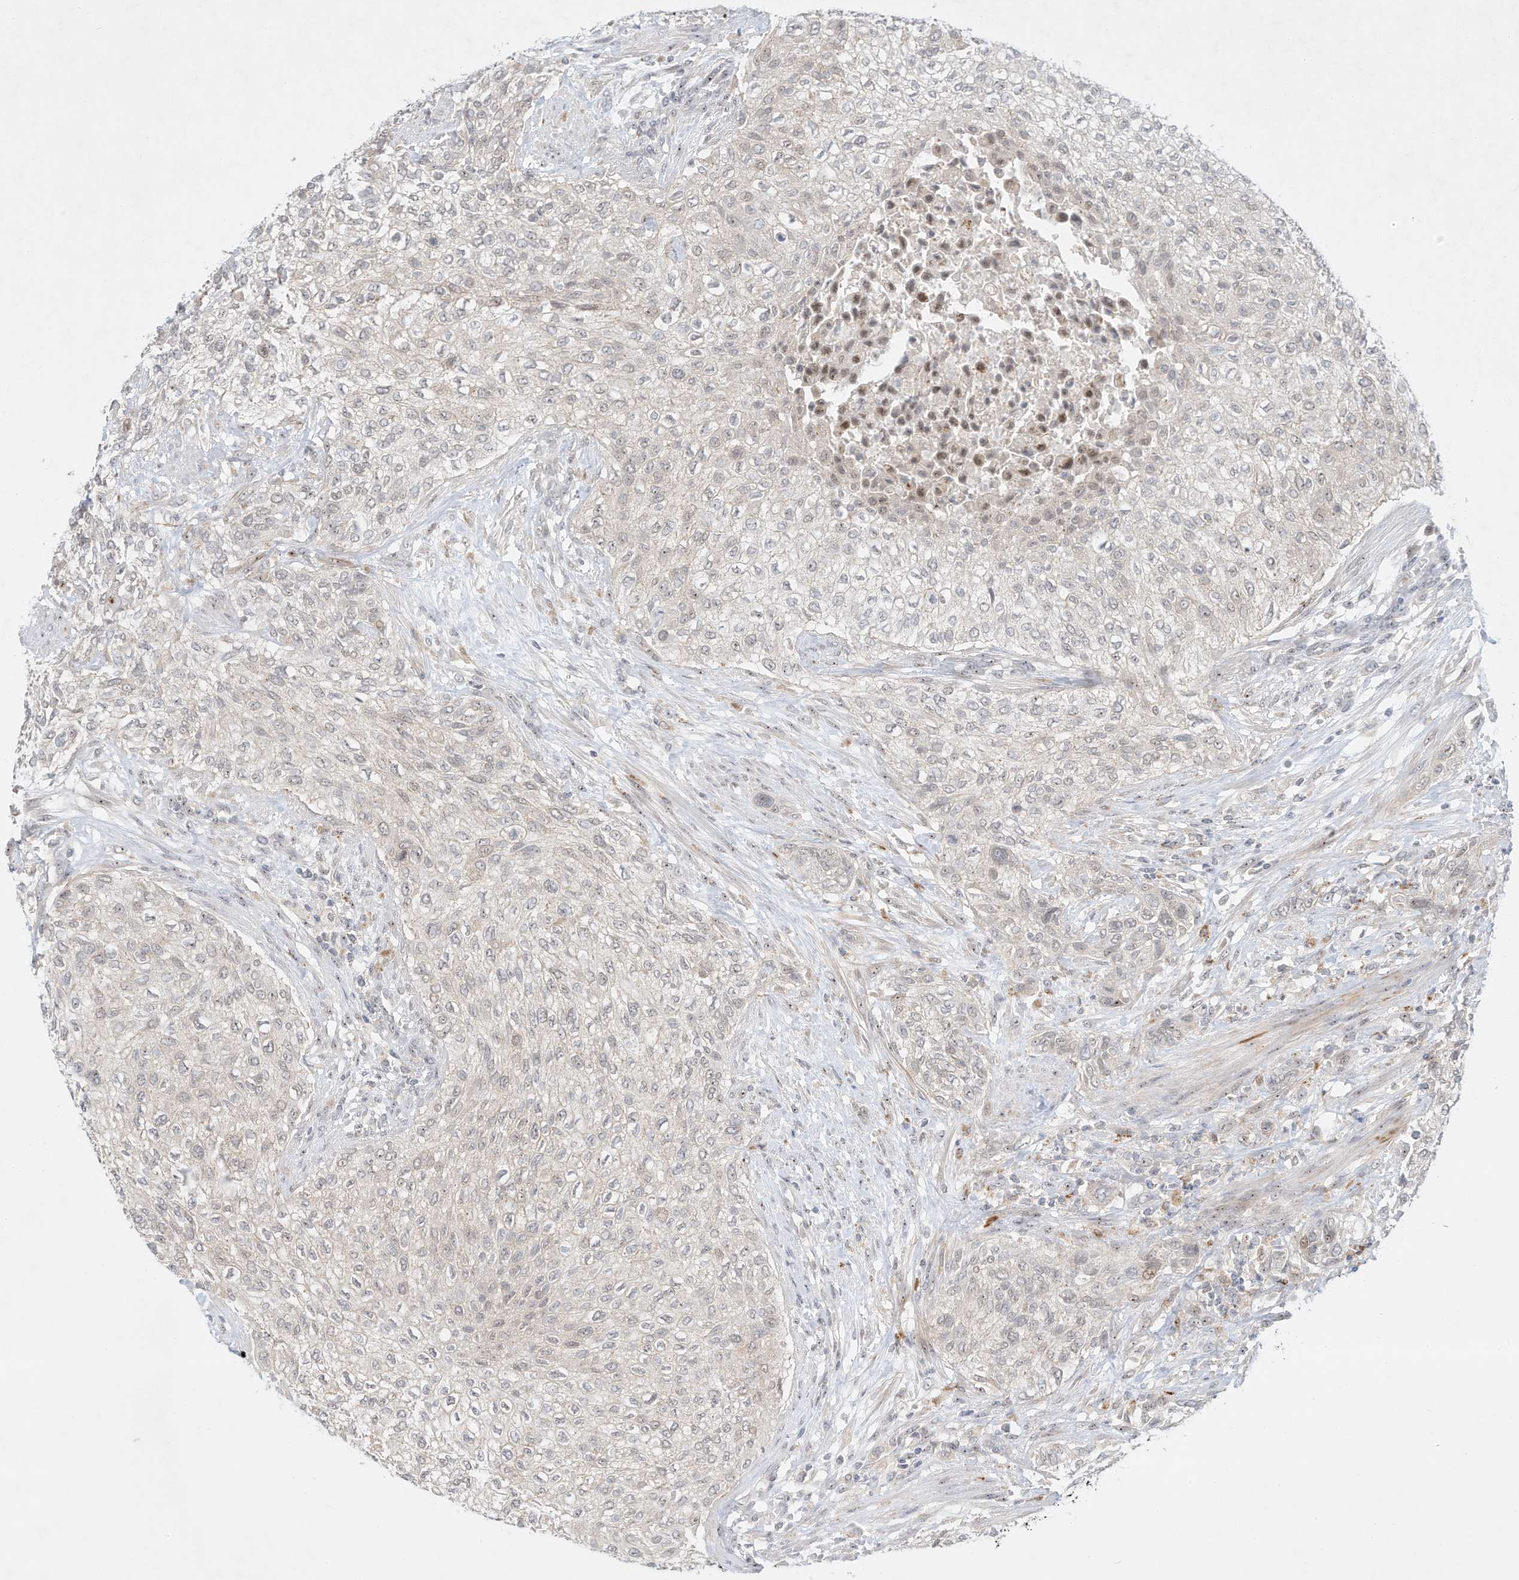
{"staining": {"intensity": "weak", "quantity": "<25%", "location": "nuclear"}, "tissue": "urothelial cancer", "cell_type": "Tumor cells", "image_type": "cancer", "snomed": [{"axis": "morphology", "description": "Urothelial carcinoma, High grade"}, {"axis": "topography", "description": "Urinary bladder"}], "caption": "Protein analysis of urothelial cancer reveals no significant expression in tumor cells.", "gene": "PAK6", "patient": {"sex": "male", "age": 35}}